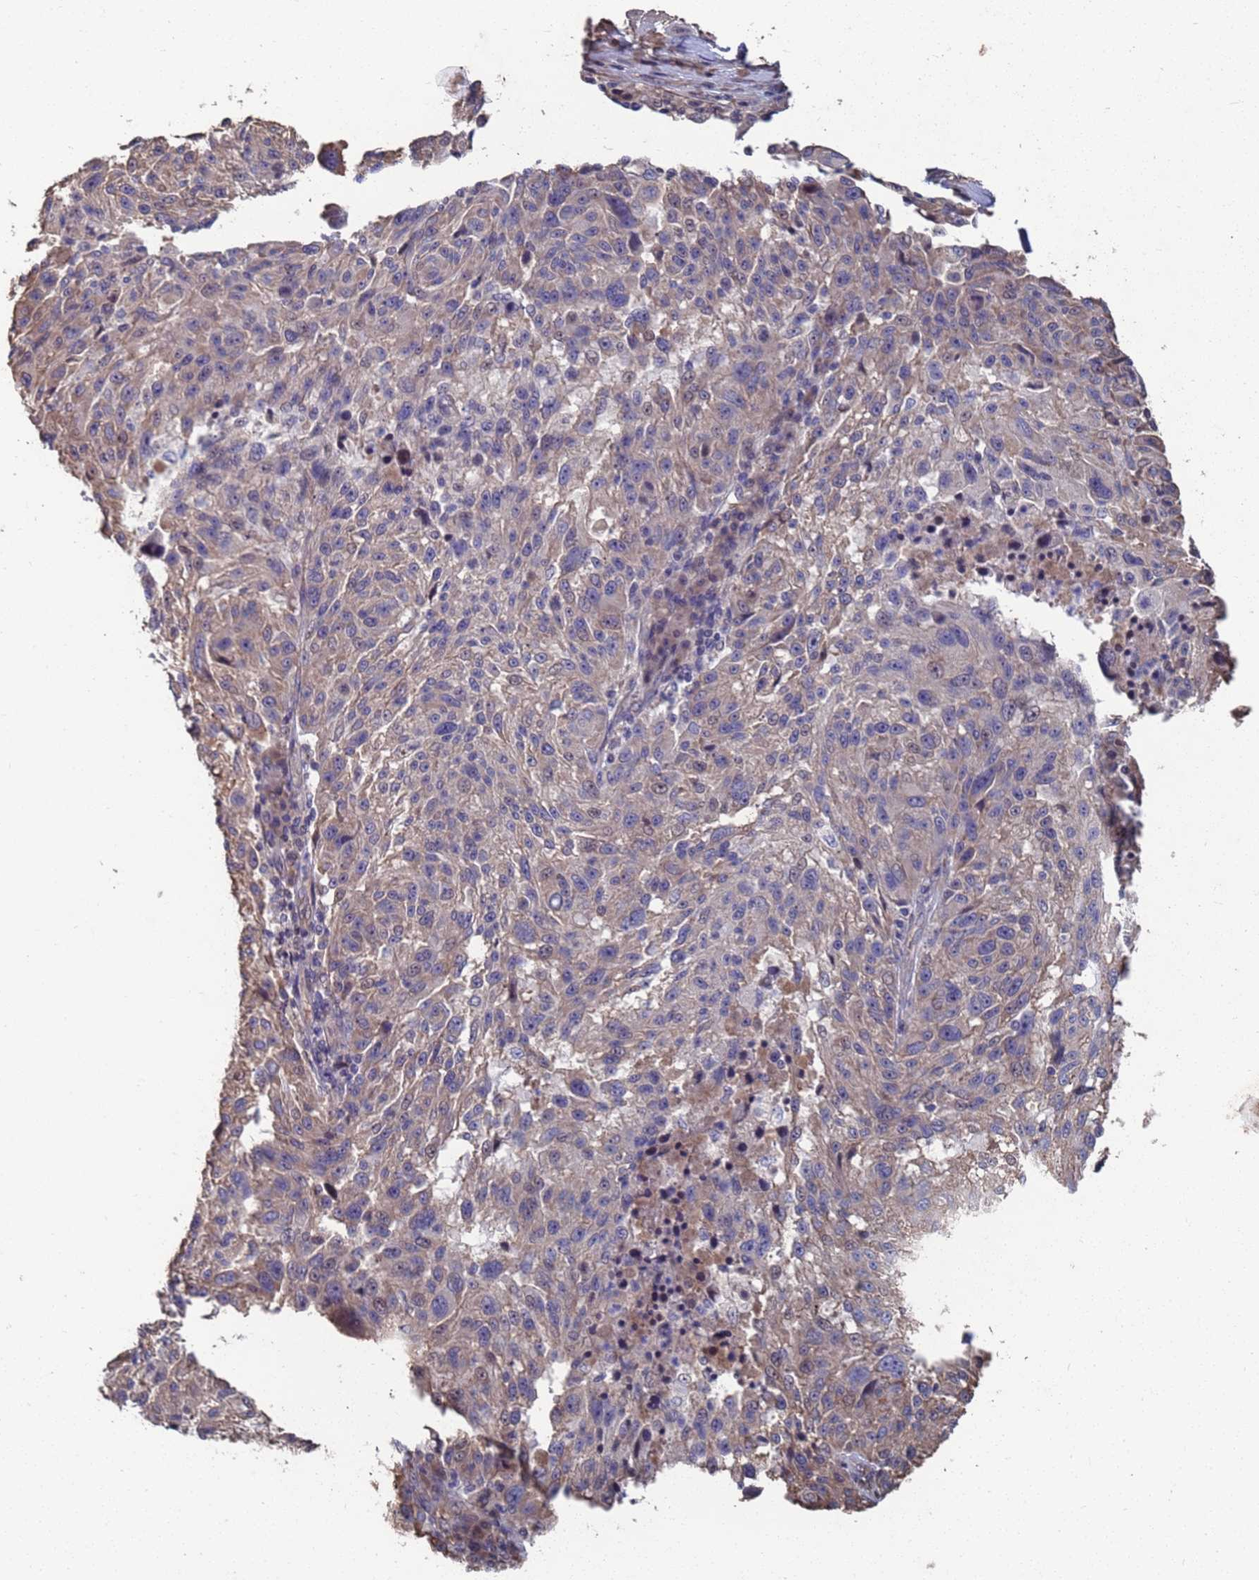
{"staining": {"intensity": "weak", "quantity": ">75%", "location": "cytoplasmic/membranous"}, "tissue": "melanoma", "cell_type": "Tumor cells", "image_type": "cancer", "snomed": [{"axis": "morphology", "description": "Malignant melanoma, NOS"}, {"axis": "topography", "description": "Skin"}], "caption": "A micrograph of human melanoma stained for a protein shows weak cytoplasmic/membranous brown staining in tumor cells.", "gene": "CFAP119", "patient": {"sex": "male", "age": 53}}